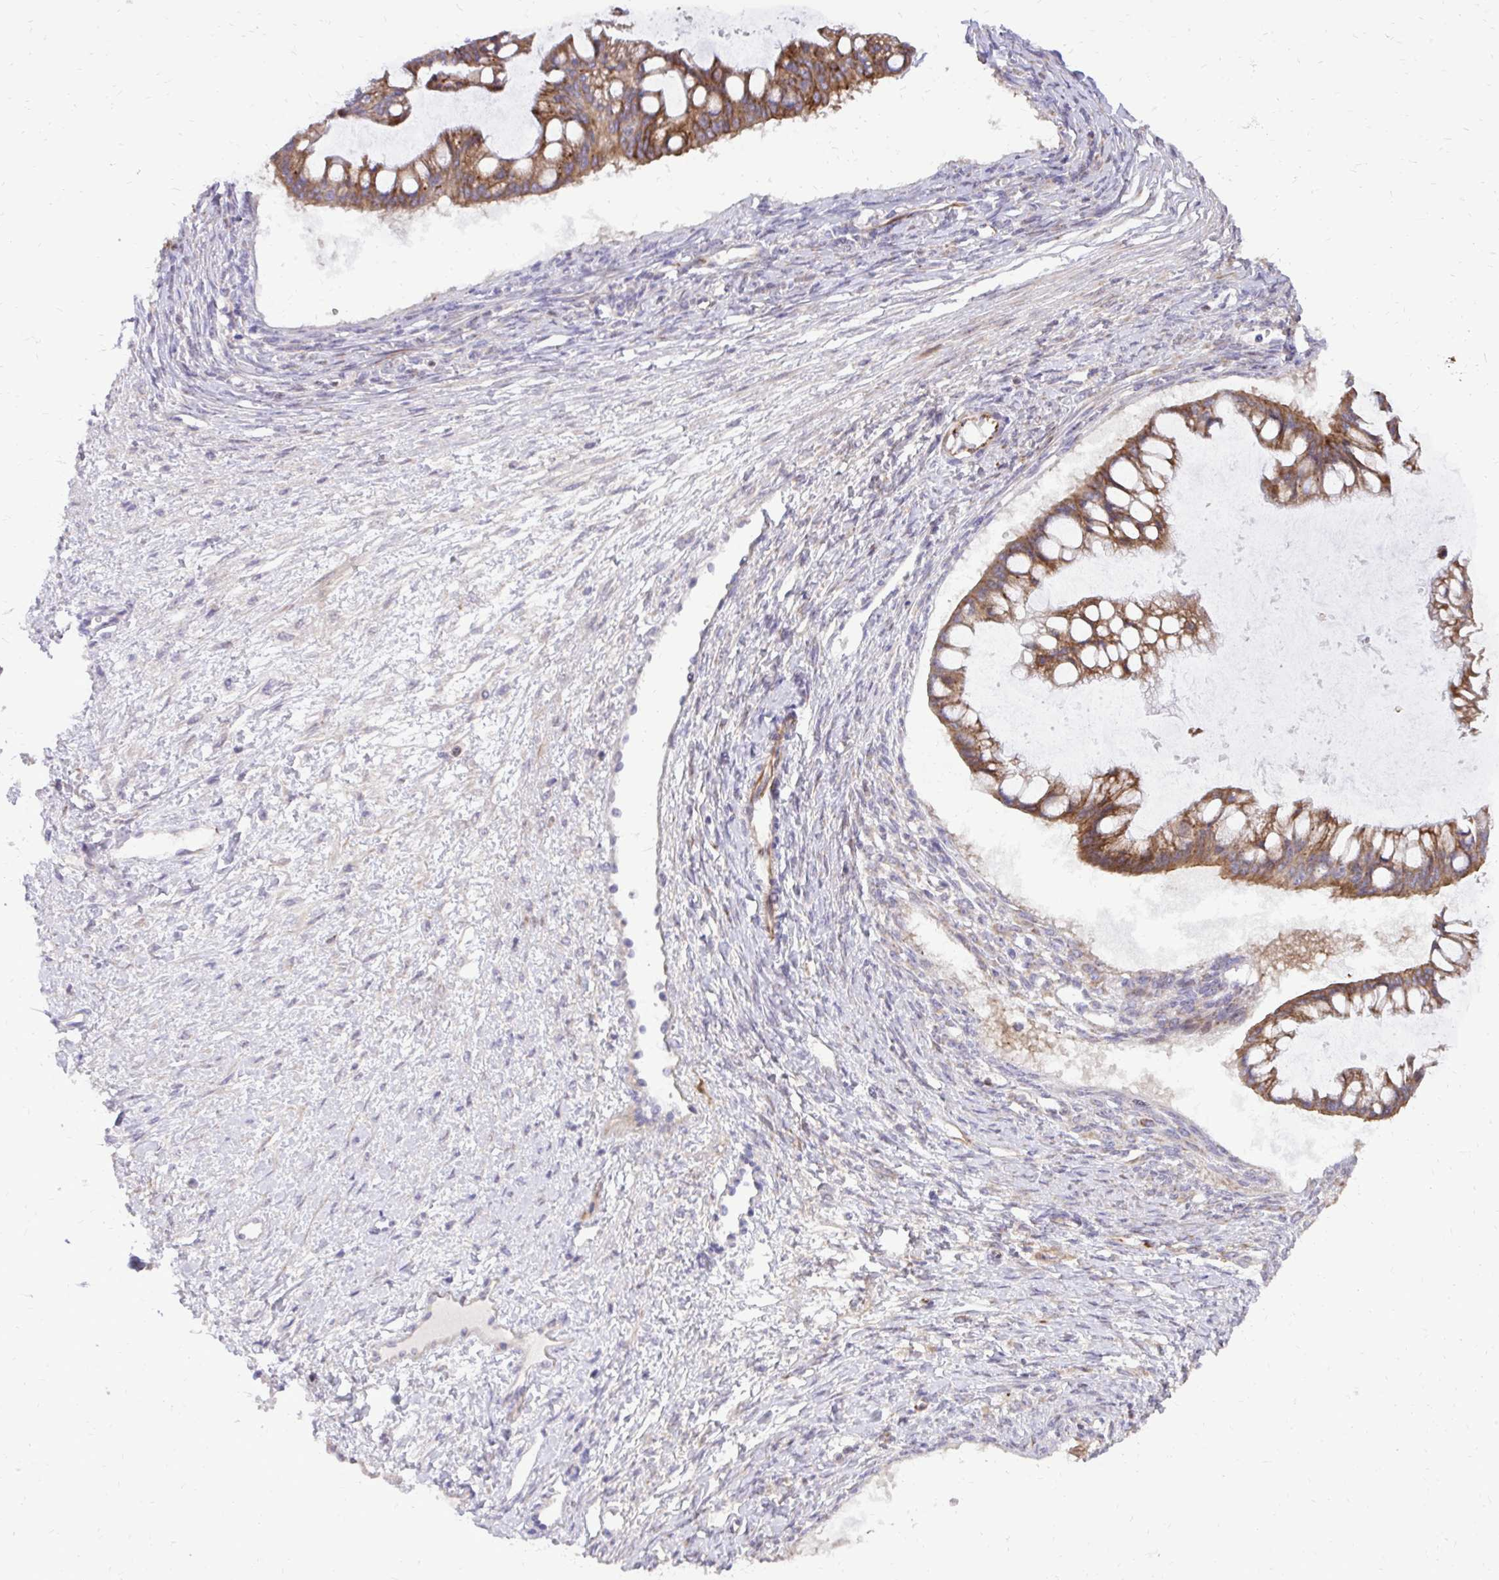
{"staining": {"intensity": "moderate", "quantity": ">75%", "location": "cytoplasmic/membranous"}, "tissue": "ovarian cancer", "cell_type": "Tumor cells", "image_type": "cancer", "snomed": [{"axis": "morphology", "description": "Cystadenocarcinoma, mucinous, NOS"}, {"axis": "topography", "description": "Ovary"}], "caption": "IHC (DAB (3,3'-diaminobenzidine)) staining of human ovarian cancer exhibits moderate cytoplasmic/membranous protein positivity in approximately >75% of tumor cells.", "gene": "ABCC3", "patient": {"sex": "female", "age": 73}}